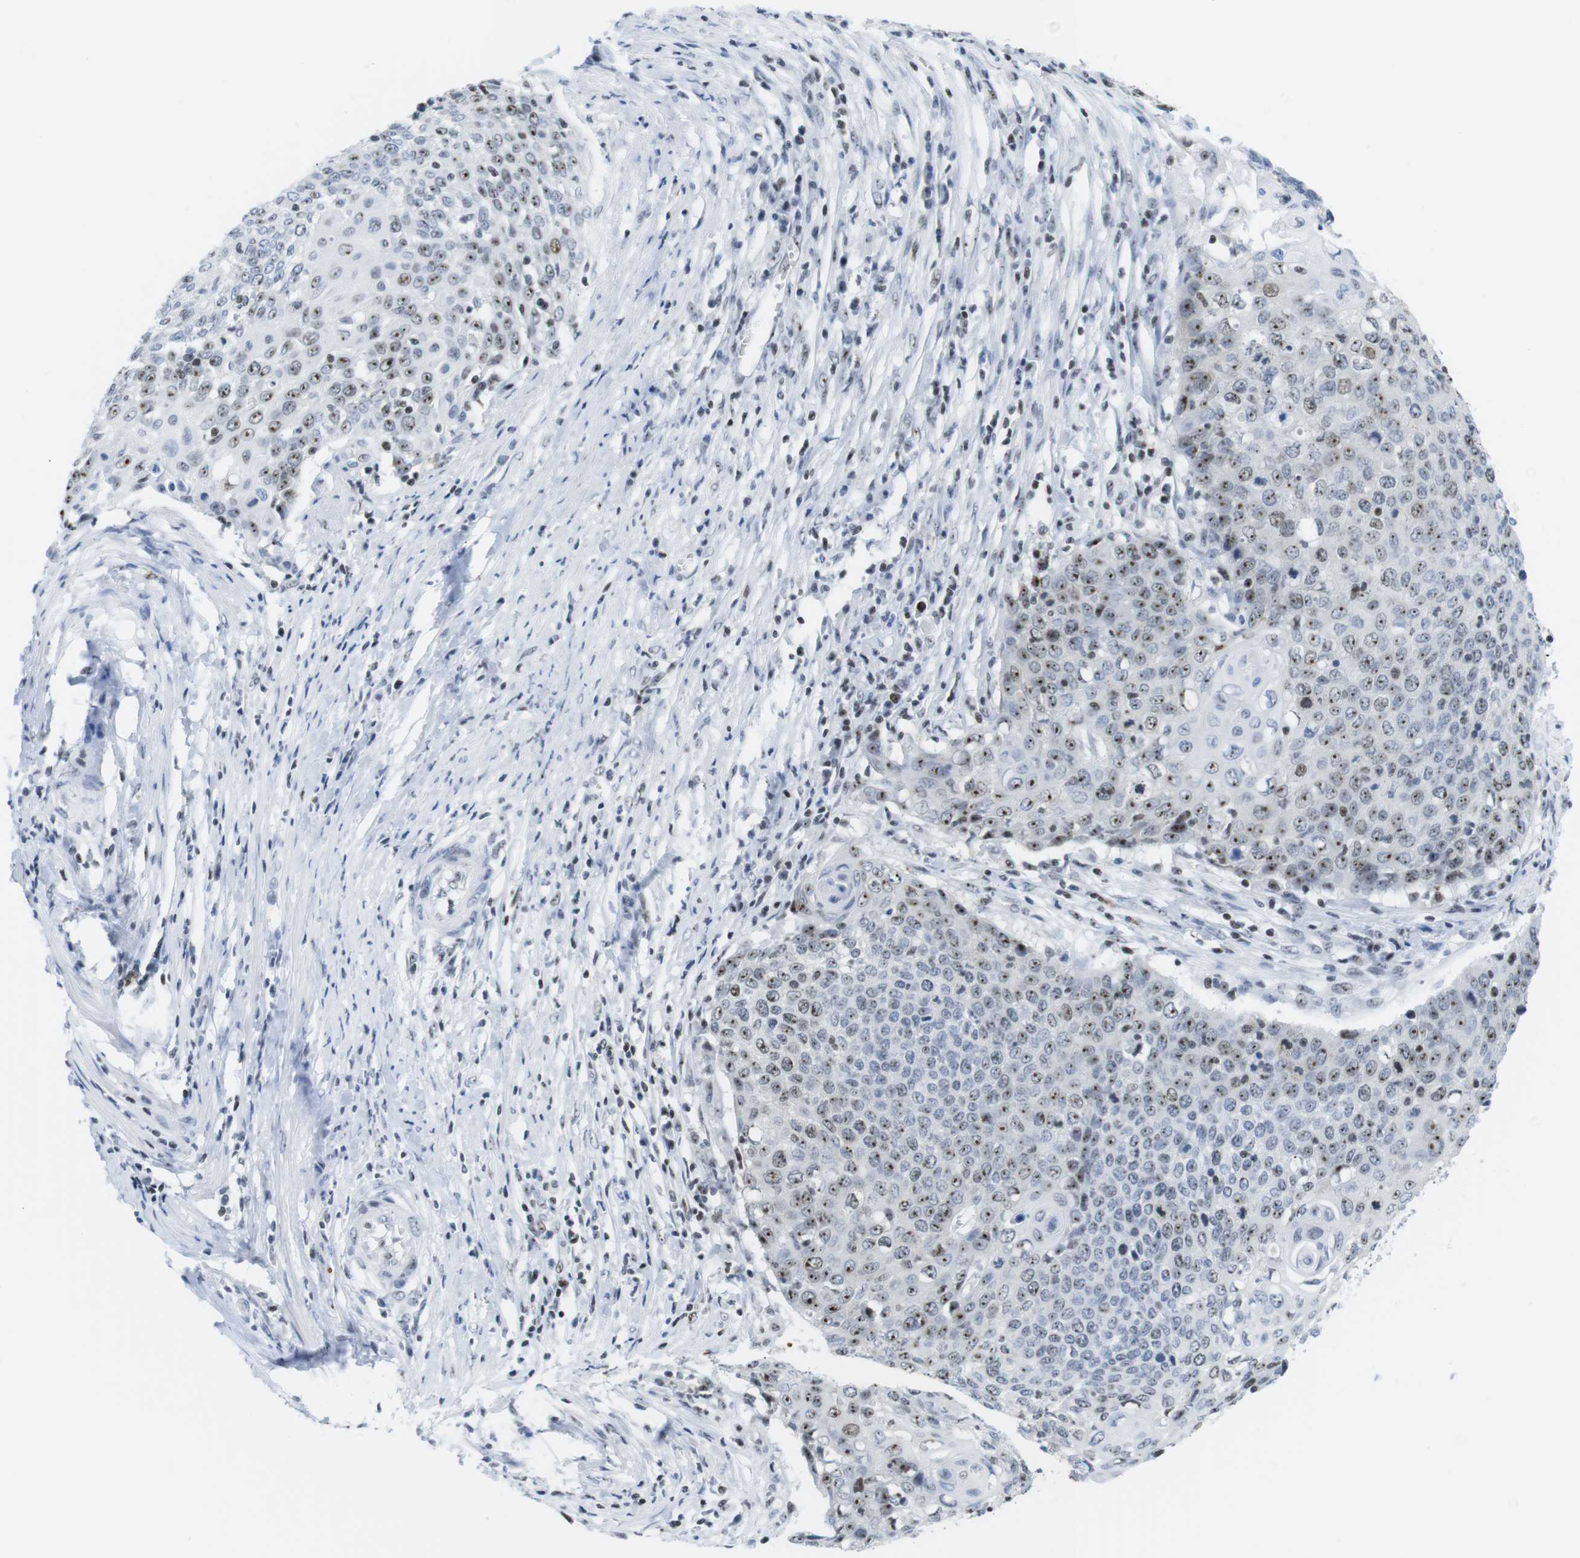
{"staining": {"intensity": "moderate", "quantity": "25%-75%", "location": "nuclear"}, "tissue": "cervical cancer", "cell_type": "Tumor cells", "image_type": "cancer", "snomed": [{"axis": "morphology", "description": "Squamous cell carcinoma, NOS"}, {"axis": "topography", "description": "Cervix"}], "caption": "Immunohistochemical staining of squamous cell carcinoma (cervical) exhibits moderate nuclear protein staining in about 25%-75% of tumor cells.", "gene": "NIFK", "patient": {"sex": "female", "age": 39}}